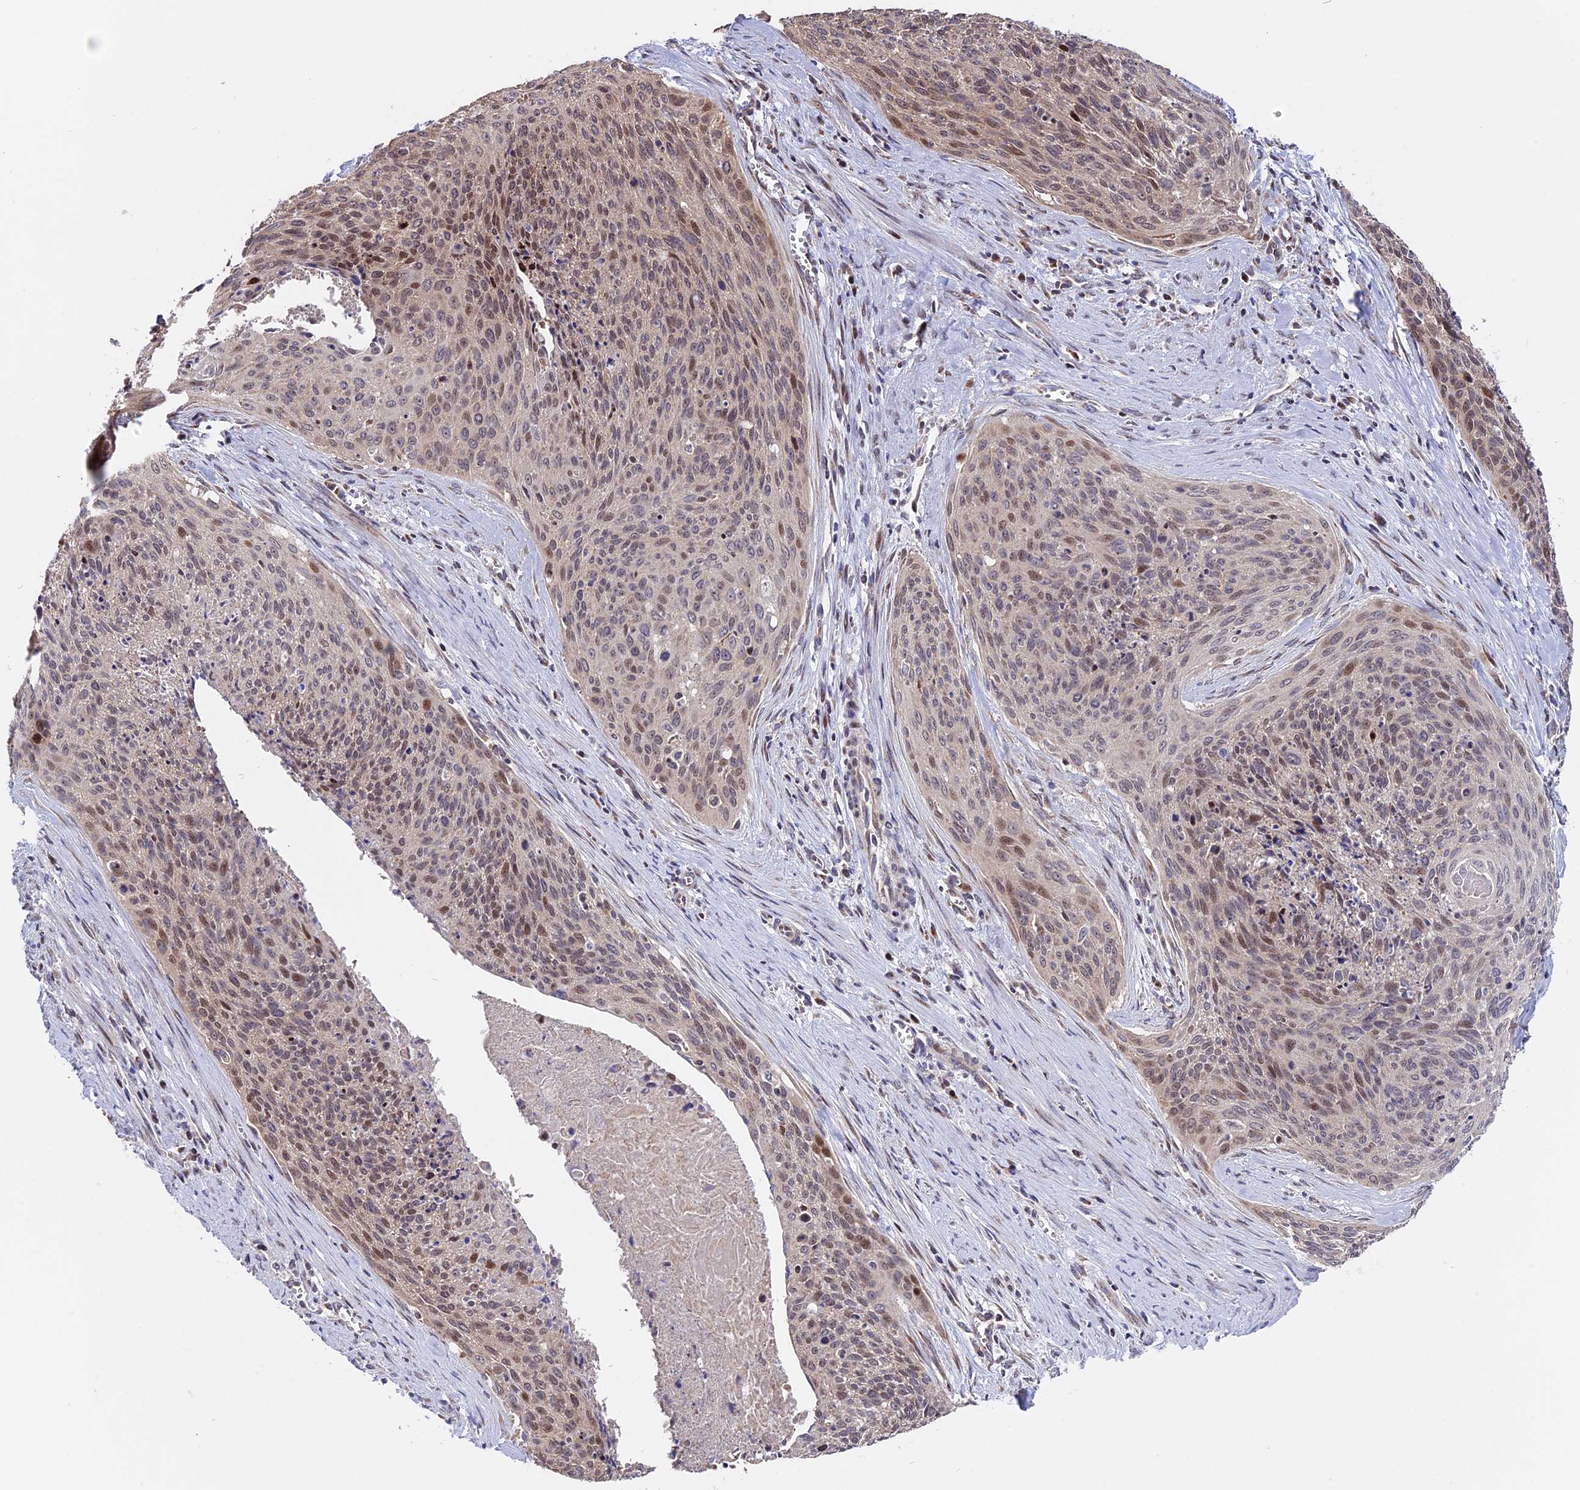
{"staining": {"intensity": "moderate", "quantity": "<25%", "location": "cytoplasmic/membranous,nuclear"}, "tissue": "cervical cancer", "cell_type": "Tumor cells", "image_type": "cancer", "snomed": [{"axis": "morphology", "description": "Squamous cell carcinoma, NOS"}, {"axis": "topography", "description": "Cervix"}], "caption": "Immunohistochemistry (IHC) image of squamous cell carcinoma (cervical) stained for a protein (brown), which reveals low levels of moderate cytoplasmic/membranous and nuclear expression in about <25% of tumor cells.", "gene": "FAM174C", "patient": {"sex": "female", "age": 55}}